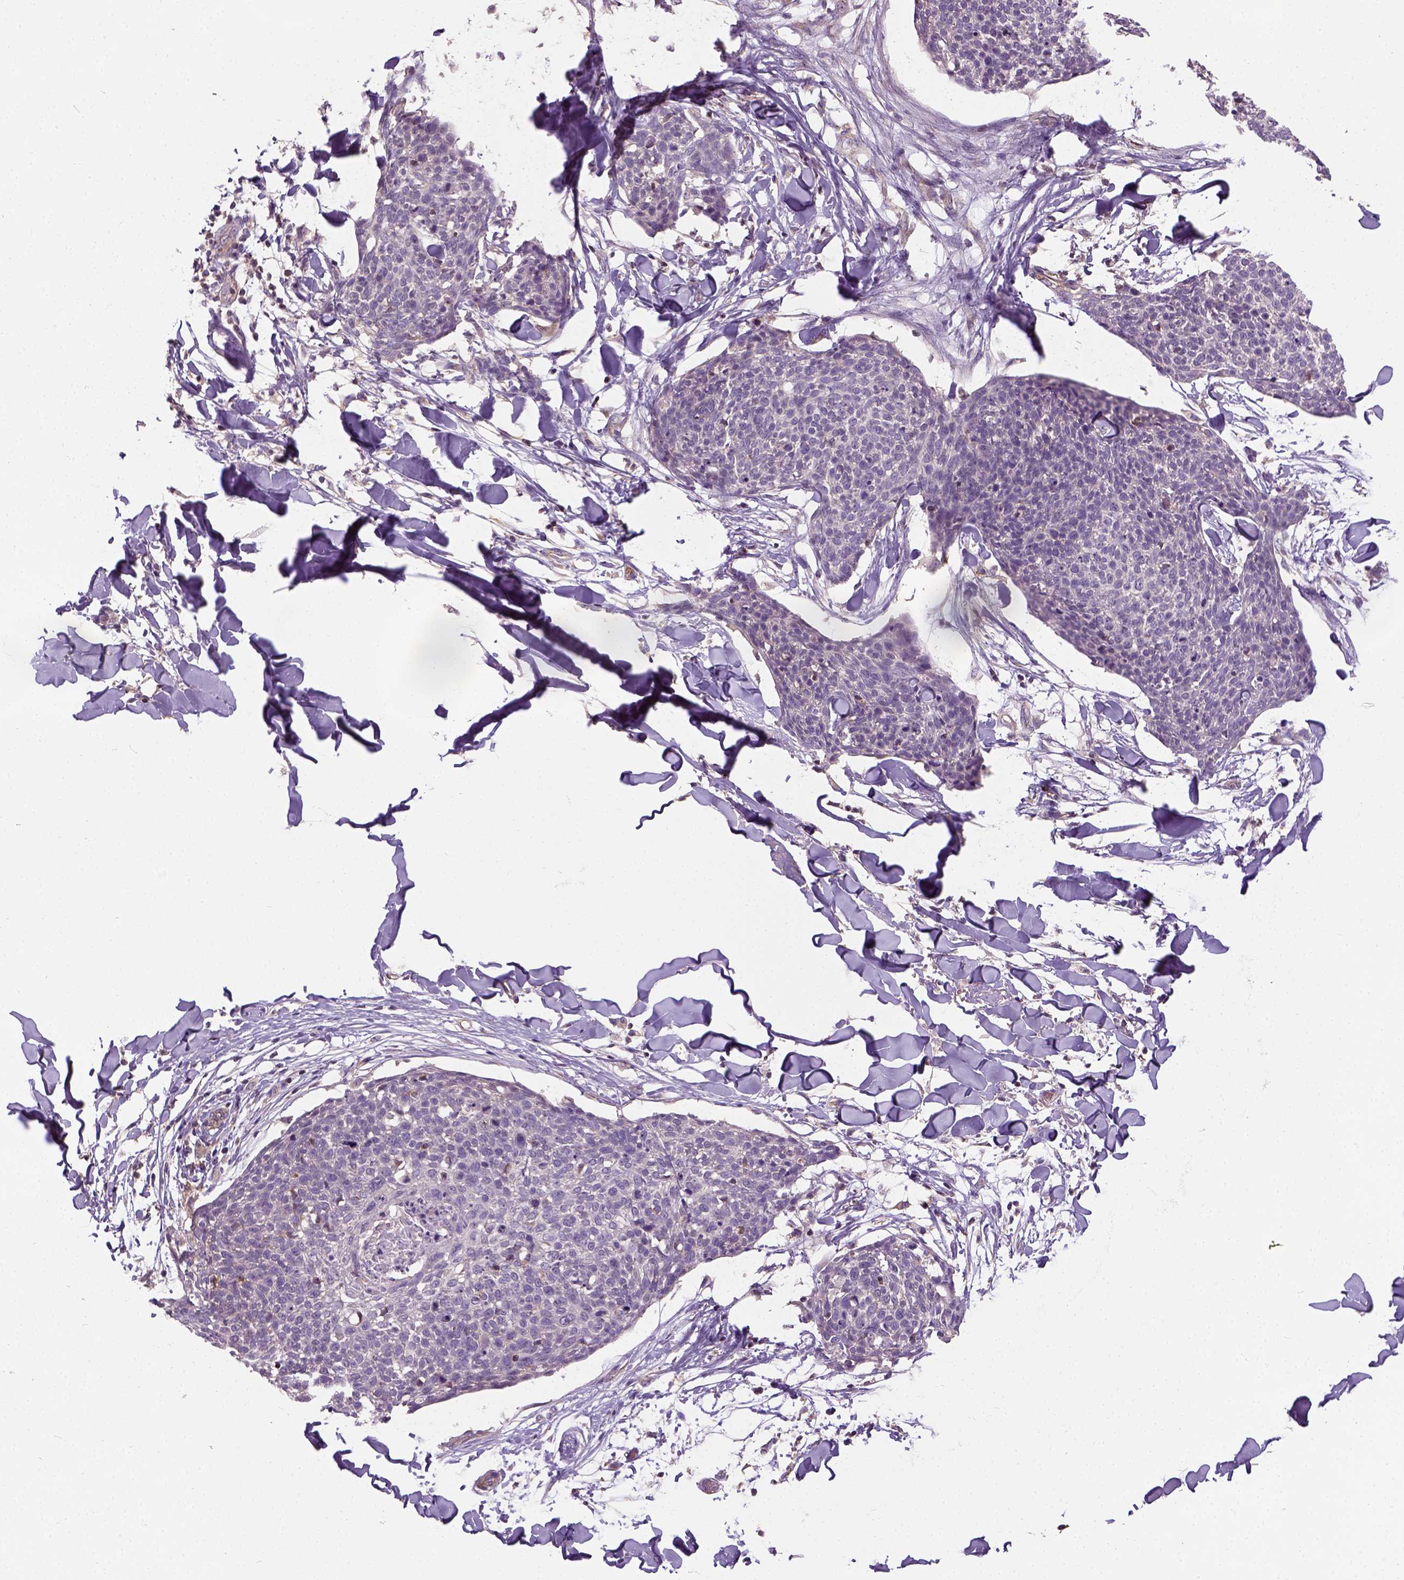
{"staining": {"intensity": "weak", "quantity": "<25%", "location": "cytoplasmic/membranous"}, "tissue": "skin cancer", "cell_type": "Tumor cells", "image_type": "cancer", "snomed": [{"axis": "morphology", "description": "Squamous cell carcinoma, NOS"}, {"axis": "topography", "description": "Skin"}, {"axis": "topography", "description": "Vulva"}], "caption": "The immunohistochemistry histopathology image has no significant expression in tumor cells of skin cancer tissue.", "gene": "CRACR2A", "patient": {"sex": "female", "age": 75}}